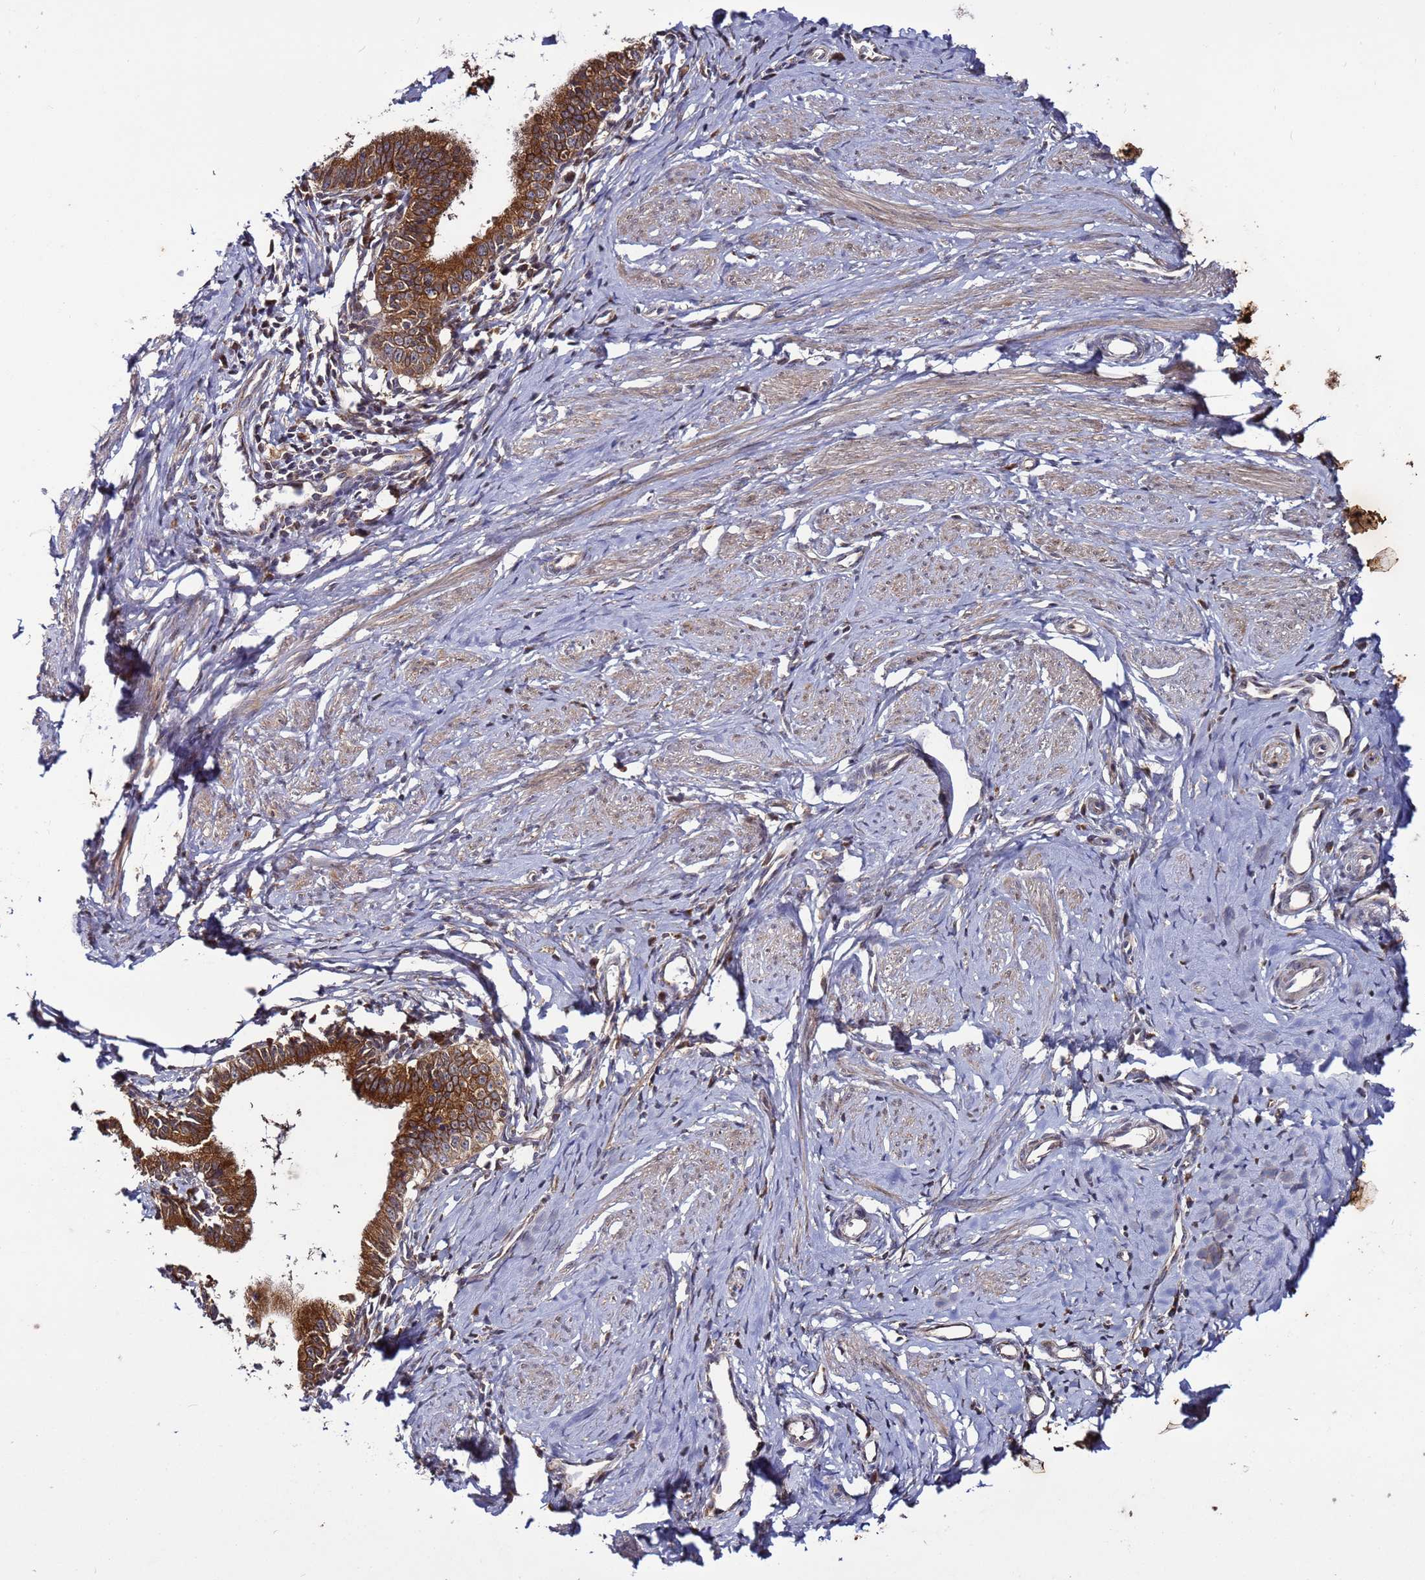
{"staining": {"intensity": "strong", "quantity": ">75%", "location": "cytoplasmic/membranous"}, "tissue": "cervical cancer", "cell_type": "Tumor cells", "image_type": "cancer", "snomed": [{"axis": "morphology", "description": "Adenocarcinoma, NOS"}, {"axis": "topography", "description": "Cervix"}], "caption": "Cervical adenocarcinoma stained with a protein marker shows strong staining in tumor cells.", "gene": "TMEM176B", "patient": {"sex": "female", "age": 36}}